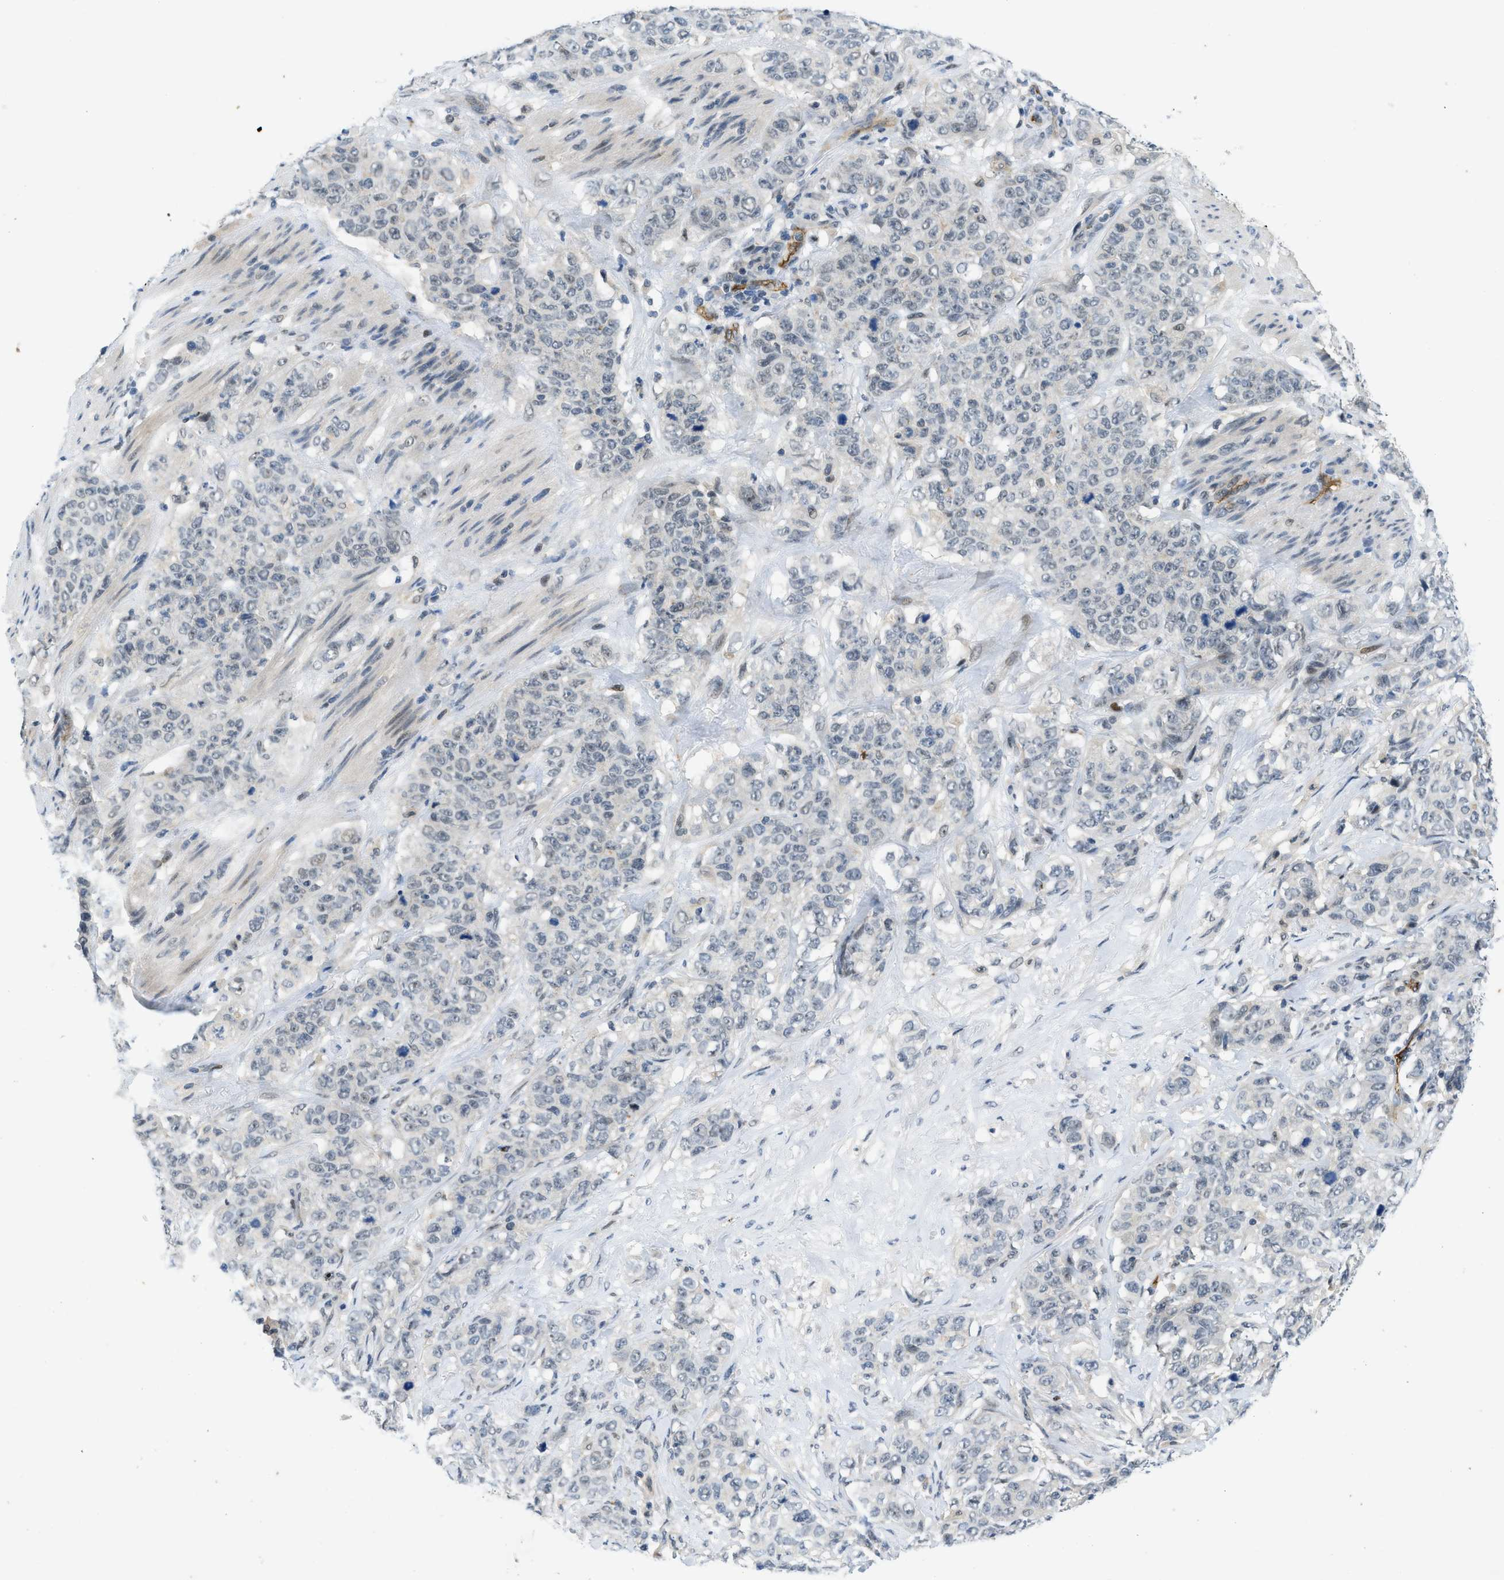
{"staining": {"intensity": "negative", "quantity": "none", "location": "none"}, "tissue": "stomach cancer", "cell_type": "Tumor cells", "image_type": "cancer", "snomed": [{"axis": "morphology", "description": "Adenocarcinoma, NOS"}, {"axis": "topography", "description": "Stomach"}], "caption": "A photomicrograph of human stomach adenocarcinoma is negative for staining in tumor cells. Brightfield microscopy of immunohistochemistry (IHC) stained with DAB (3,3'-diaminobenzidine) (brown) and hematoxylin (blue), captured at high magnification.", "gene": "SLCO2A1", "patient": {"sex": "male", "age": 48}}